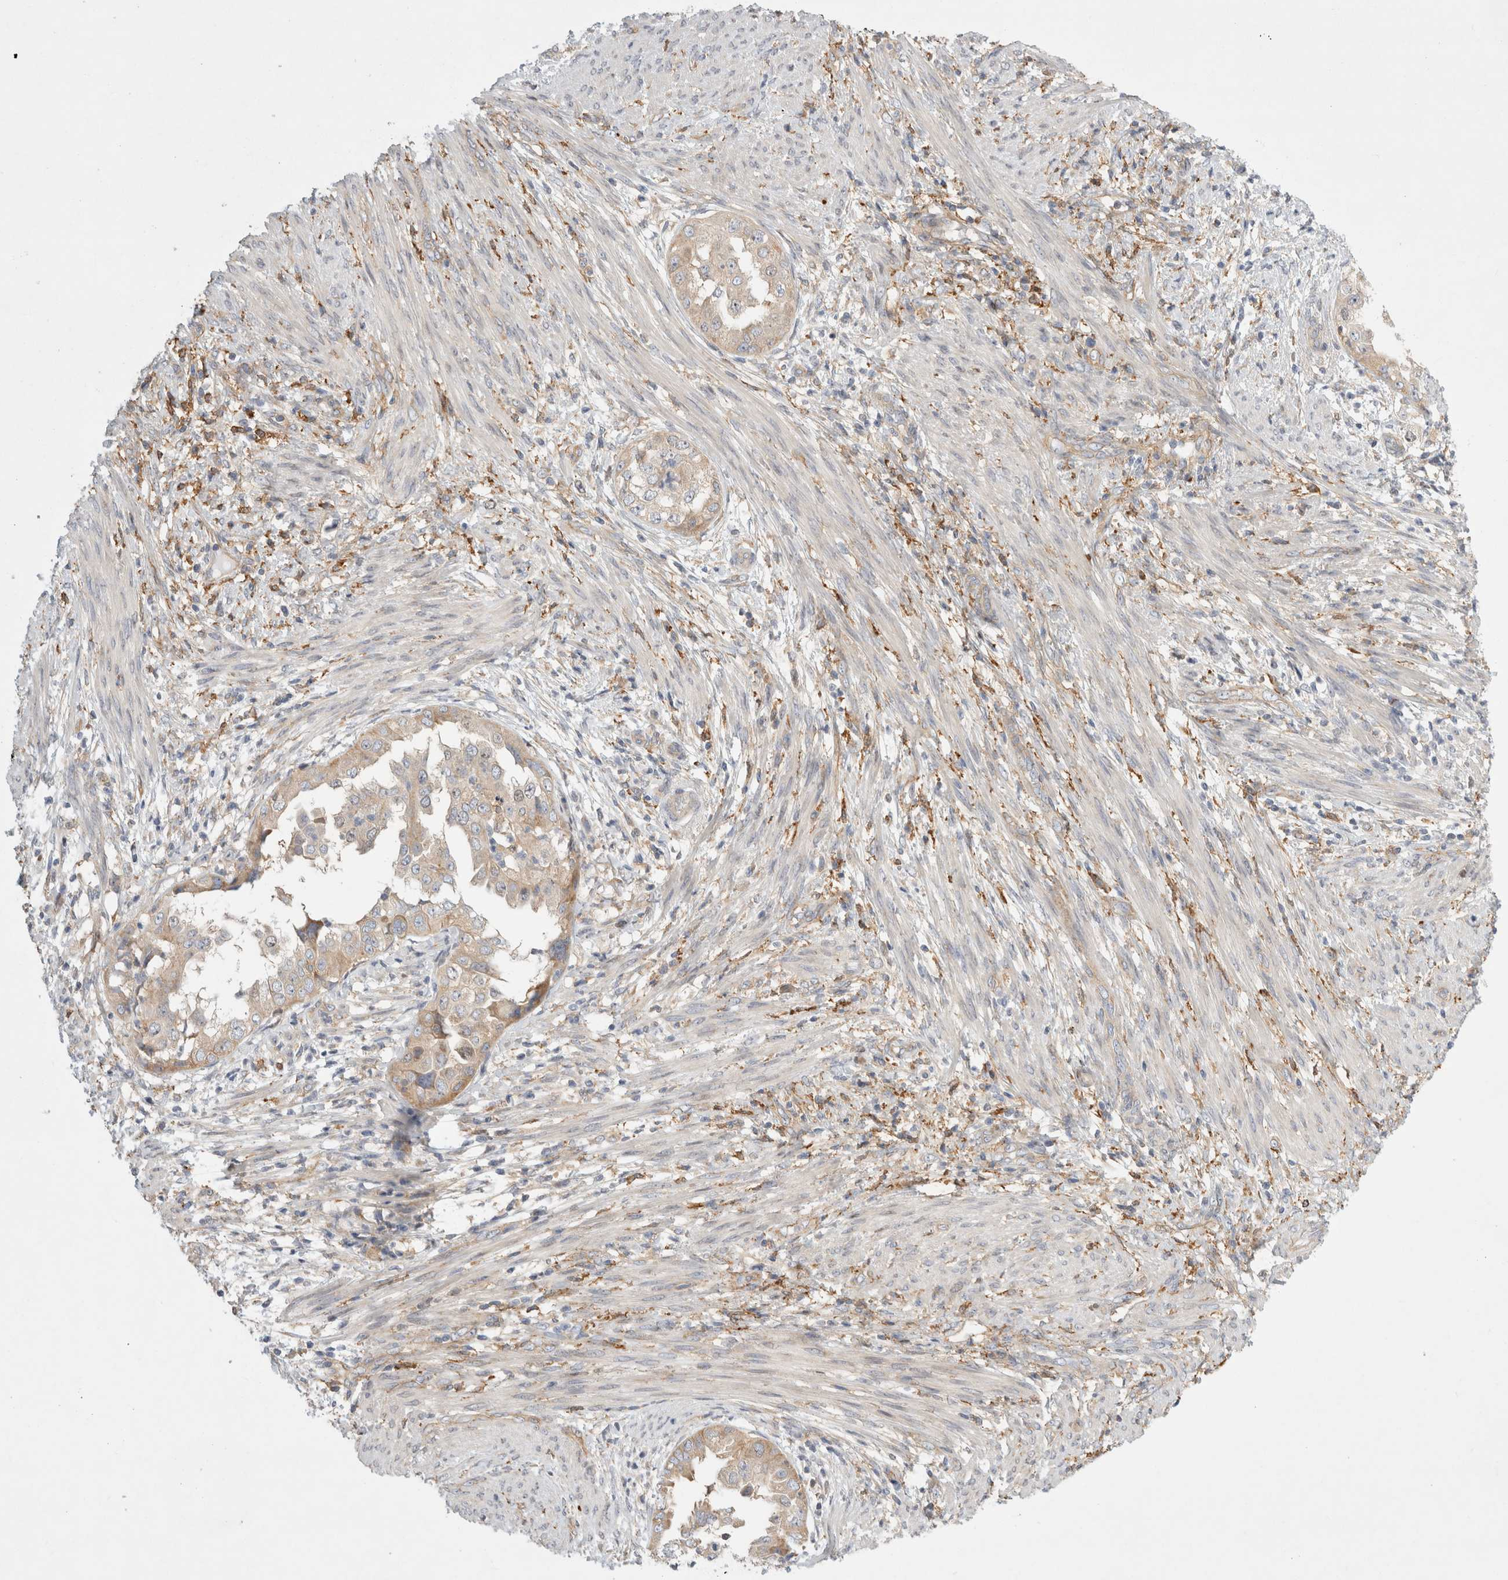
{"staining": {"intensity": "weak", "quantity": ">75%", "location": "cytoplasmic/membranous"}, "tissue": "endometrial cancer", "cell_type": "Tumor cells", "image_type": "cancer", "snomed": [{"axis": "morphology", "description": "Adenocarcinoma, NOS"}, {"axis": "topography", "description": "Endometrium"}], "caption": "High-magnification brightfield microscopy of endometrial adenocarcinoma stained with DAB (3,3'-diaminobenzidine) (brown) and counterstained with hematoxylin (blue). tumor cells exhibit weak cytoplasmic/membranous positivity is seen in approximately>75% of cells.", "gene": "CDCA7L", "patient": {"sex": "female", "age": 85}}